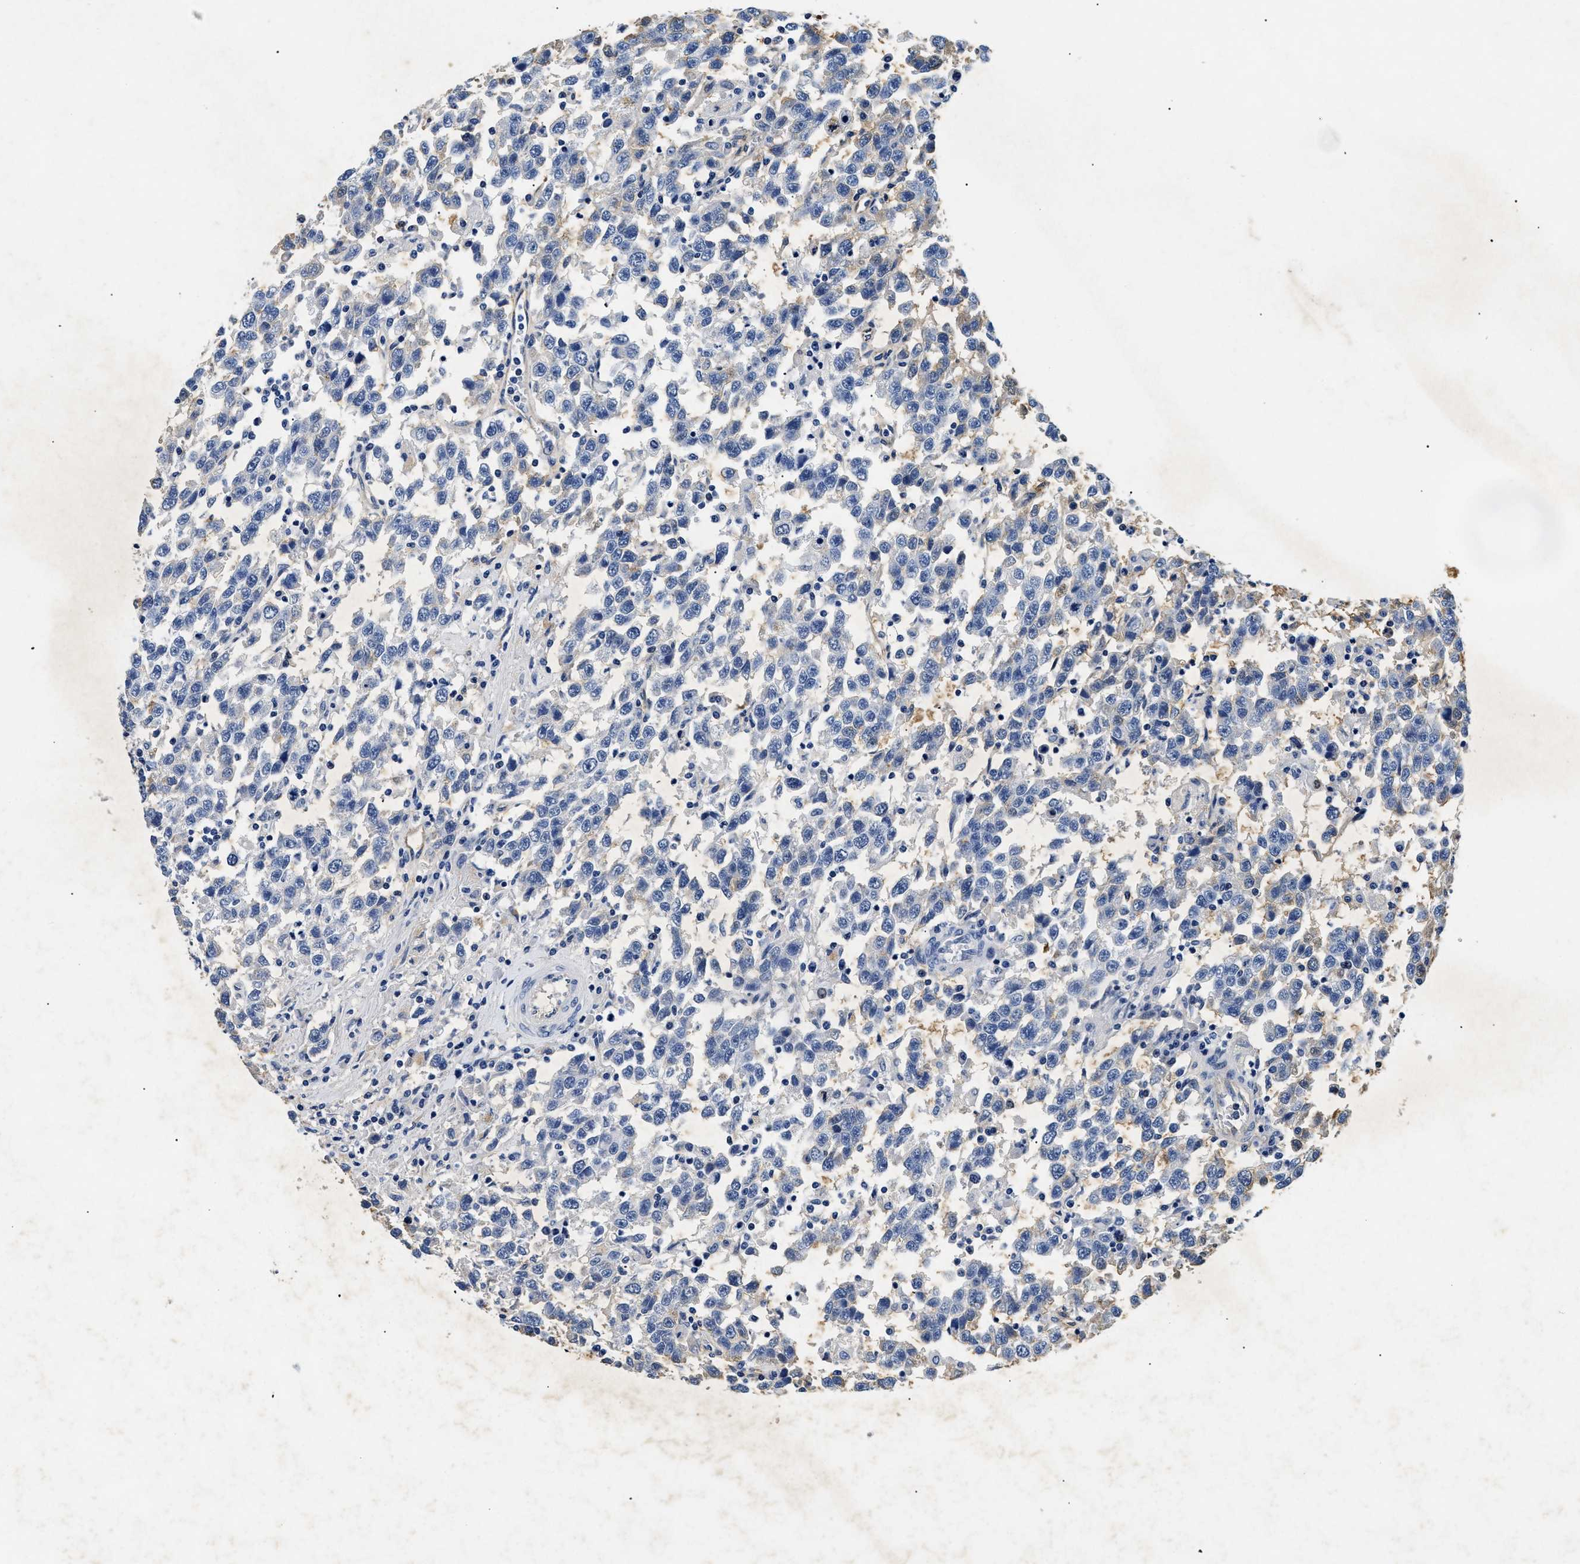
{"staining": {"intensity": "weak", "quantity": "<25%", "location": "cytoplasmic/membranous"}, "tissue": "testis cancer", "cell_type": "Tumor cells", "image_type": "cancer", "snomed": [{"axis": "morphology", "description": "Seminoma, NOS"}, {"axis": "topography", "description": "Testis"}], "caption": "Immunohistochemistry of human testis seminoma exhibits no positivity in tumor cells.", "gene": "LAMA3", "patient": {"sex": "male", "age": 41}}